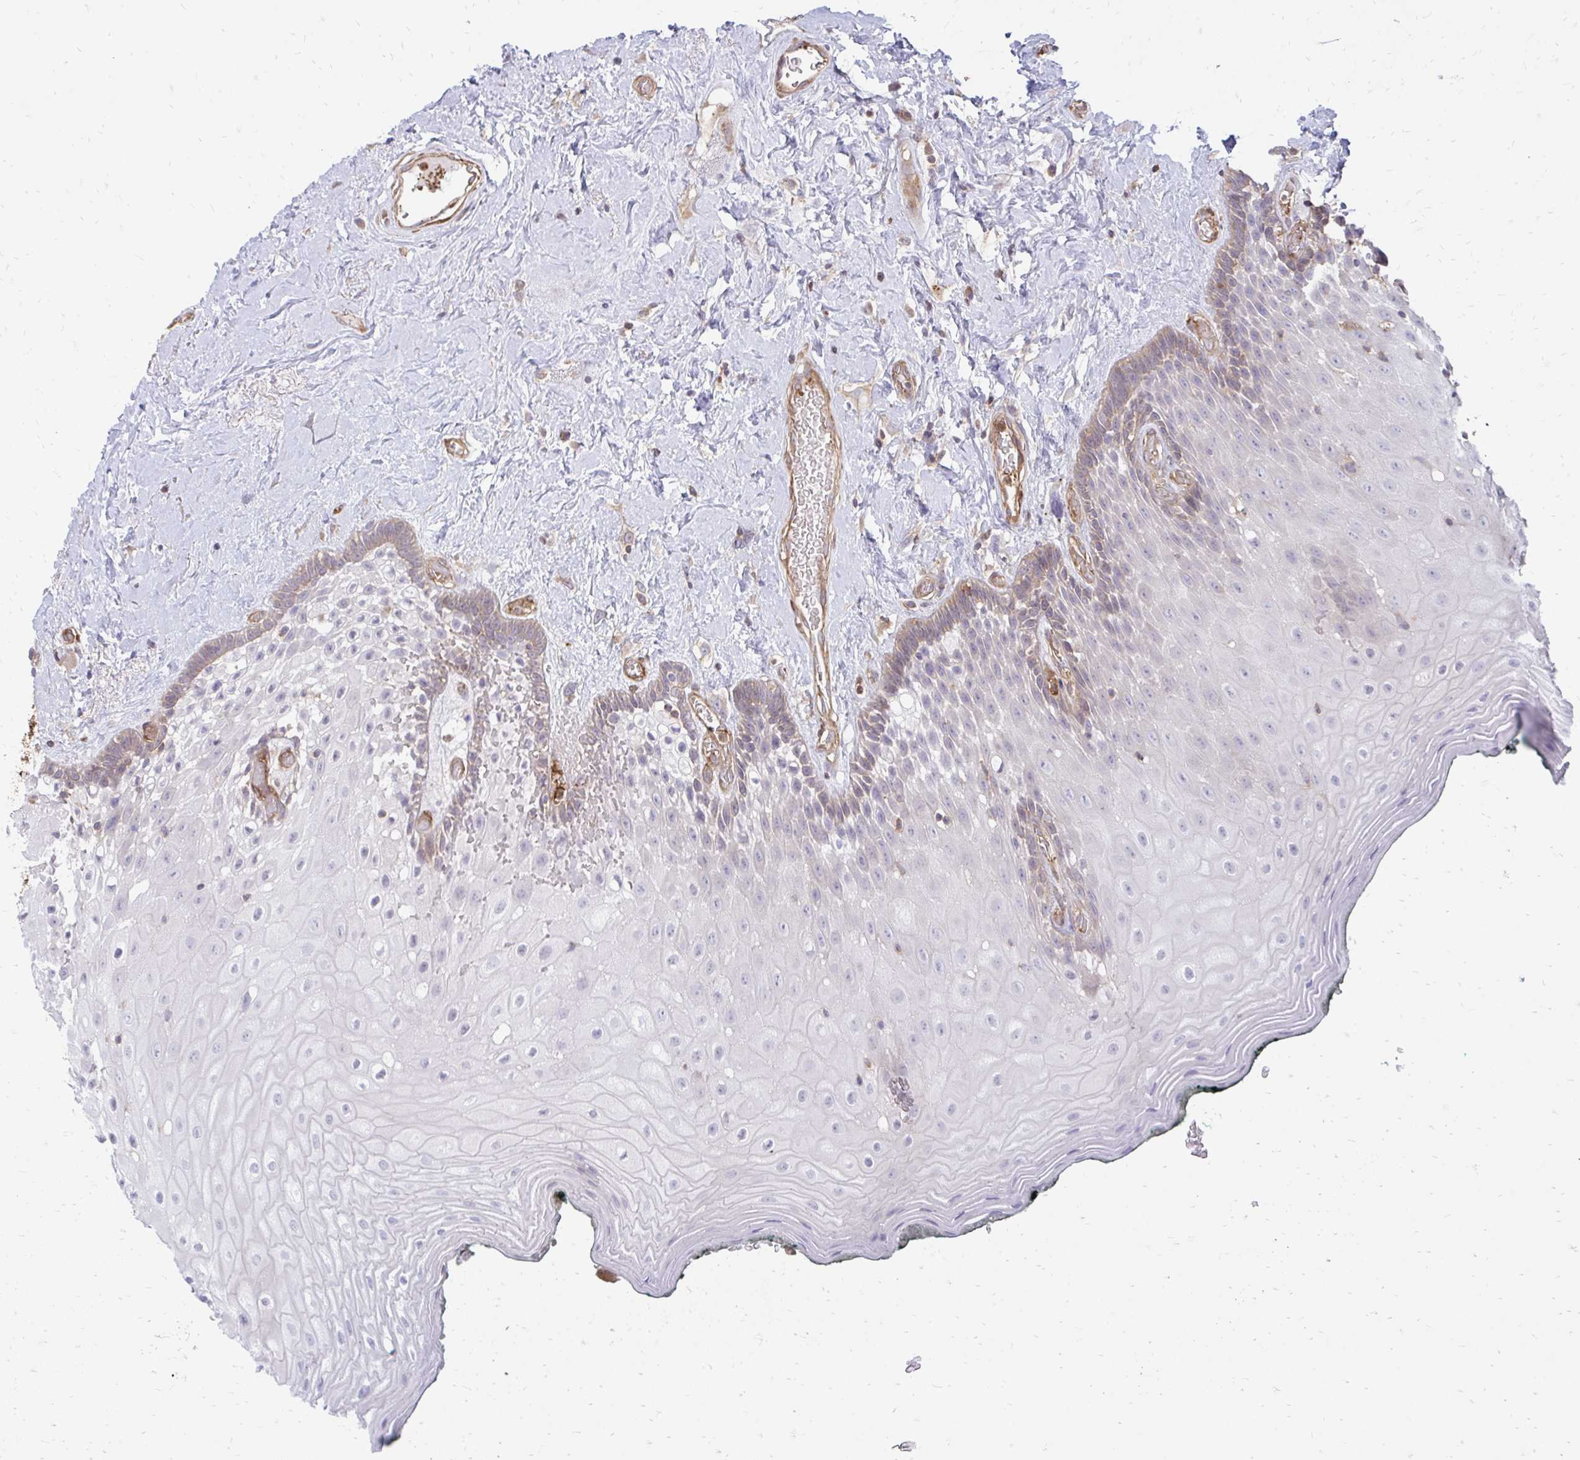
{"staining": {"intensity": "weak", "quantity": "<25%", "location": "cytoplasmic/membranous"}, "tissue": "oral mucosa", "cell_type": "Squamous epithelial cells", "image_type": "normal", "snomed": [{"axis": "morphology", "description": "Normal tissue, NOS"}, {"axis": "morphology", "description": "Squamous cell carcinoma, NOS"}, {"axis": "topography", "description": "Oral tissue"}, {"axis": "topography", "description": "Head-Neck"}], "caption": "DAB (3,3'-diaminobenzidine) immunohistochemical staining of benign human oral mucosa displays no significant staining in squamous epithelial cells. Nuclei are stained in blue.", "gene": "ASAP1", "patient": {"sex": "male", "age": 64}}